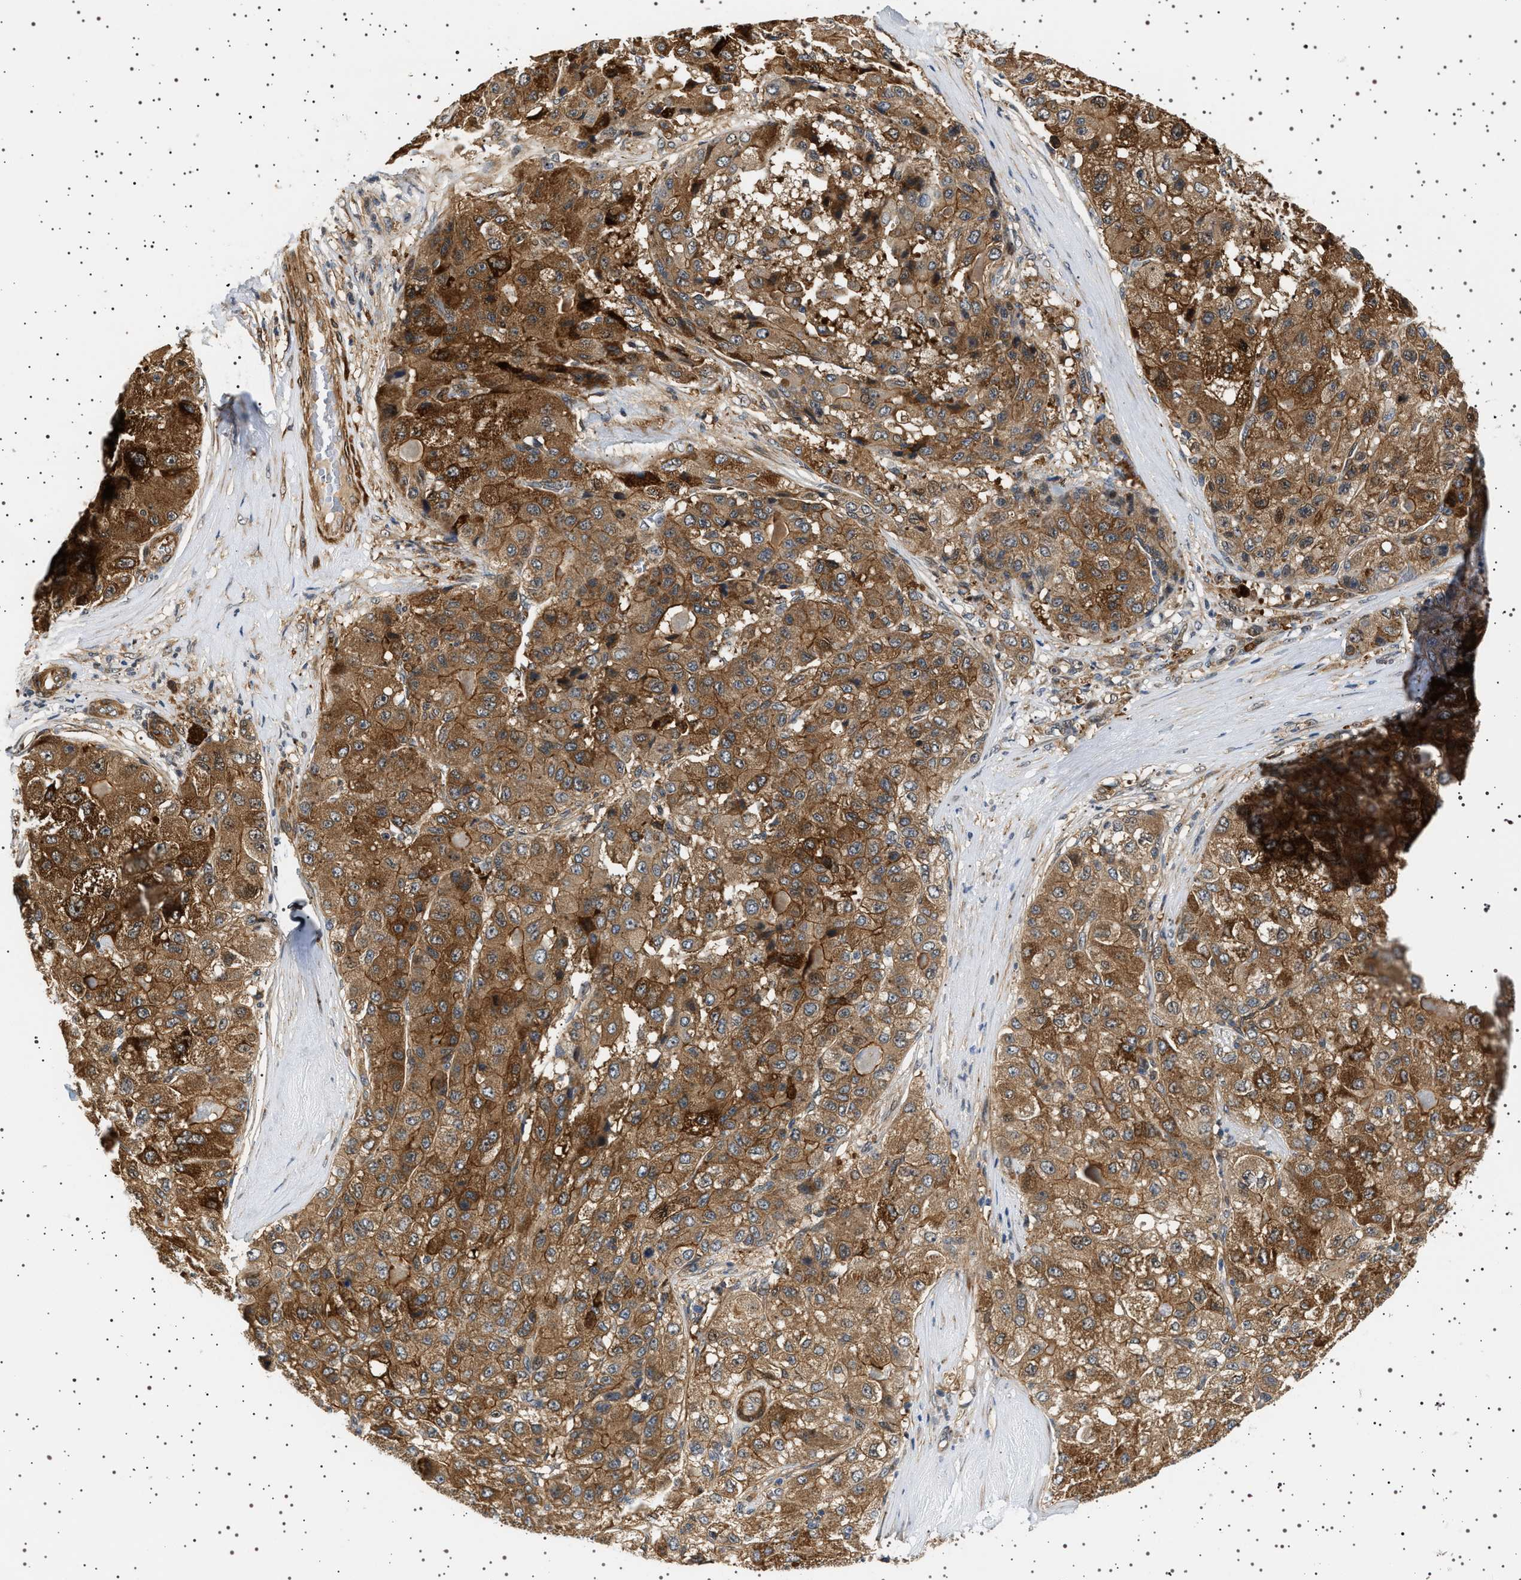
{"staining": {"intensity": "strong", "quantity": ">75%", "location": "cytoplasmic/membranous"}, "tissue": "liver cancer", "cell_type": "Tumor cells", "image_type": "cancer", "snomed": [{"axis": "morphology", "description": "Carcinoma, Hepatocellular, NOS"}, {"axis": "topography", "description": "Liver"}], "caption": "High-power microscopy captured an IHC photomicrograph of liver cancer (hepatocellular carcinoma), revealing strong cytoplasmic/membranous positivity in approximately >75% of tumor cells. The staining was performed using DAB (3,3'-diaminobenzidine) to visualize the protein expression in brown, while the nuclei were stained in blue with hematoxylin (Magnification: 20x).", "gene": "BAG3", "patient": {"sex": "male", "age": 80}}